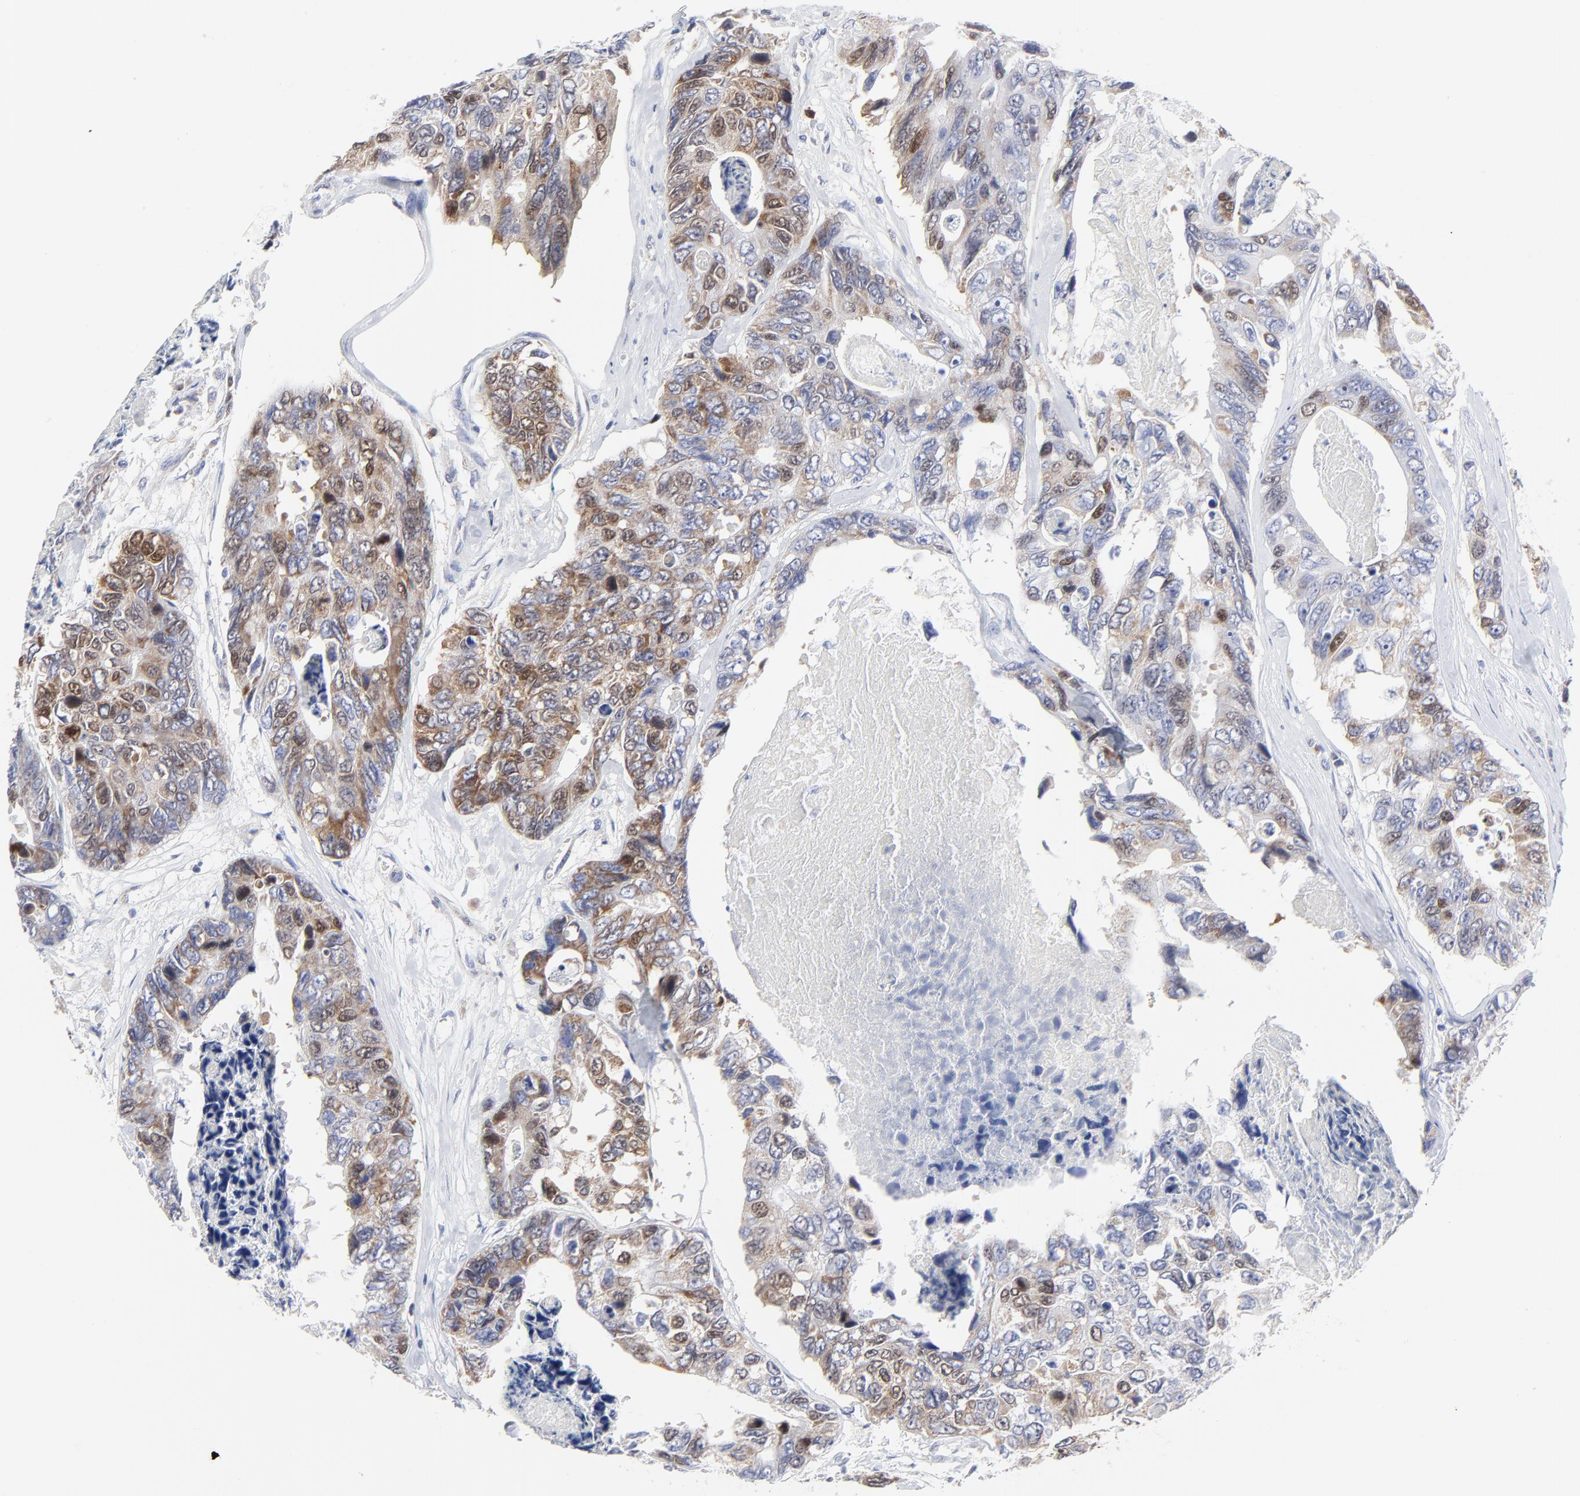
{"staining": {"intensity": "moderate", "quantity": ">75%", "location": "cytoplasmic/membranous"}, "tissue": "colorectal cancer", "cell_type": "Tumor cells", "image_type": "cancer", "snomed": [{"axis": "morphology", "description": "Adenocarcinoma, NOS"}, {"axis": "topography", "description": "Colon"}], "caption": "Adenocarcinoma (colorectal) was stained to show a protein in brown. There is medium levels of moderate cytoplasmic/membranous expression in about >75% of tumor cells.", "gene": "NCAPH", "patient": {"sex": "female", "age": 86}}